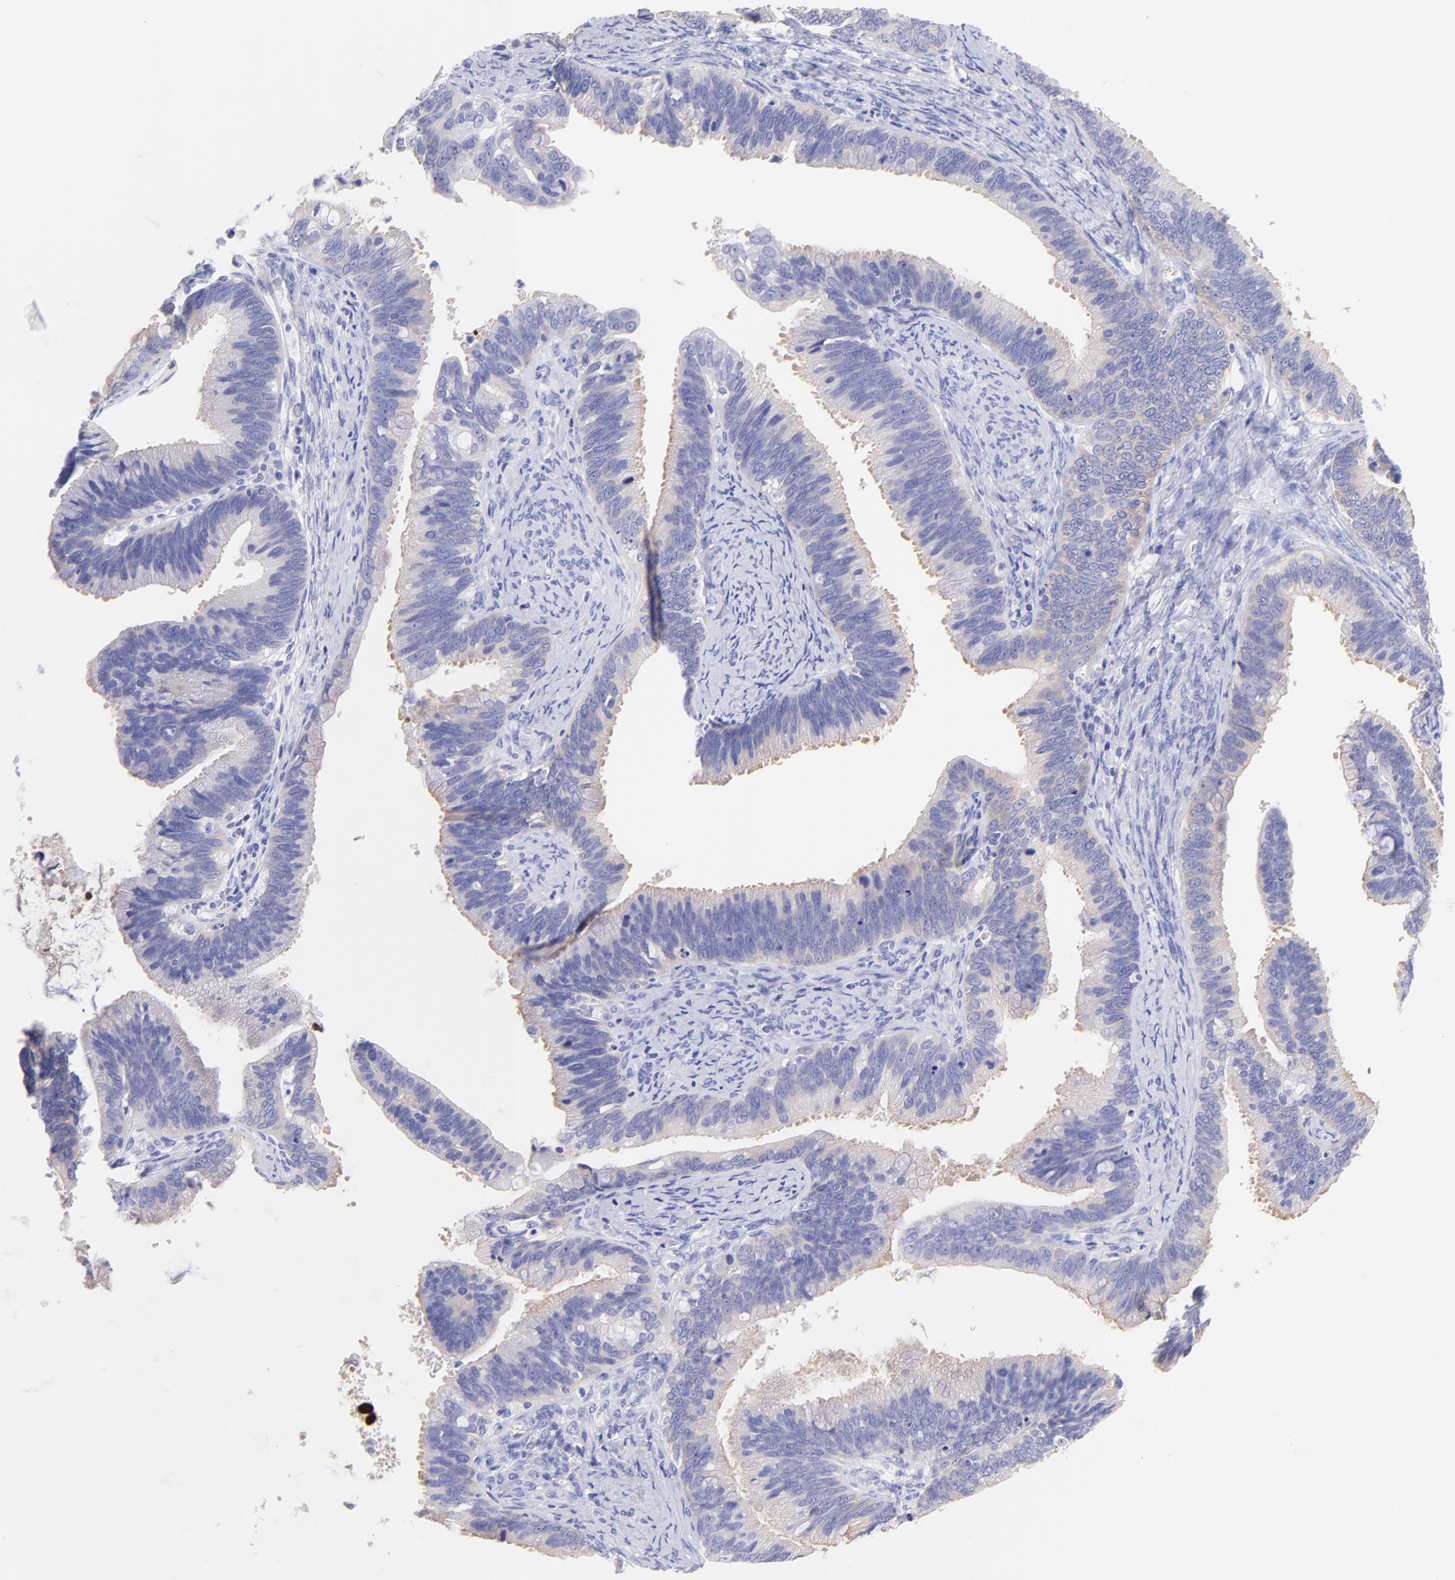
{"staining": {"intensity": "weak", "quantity": "<25%", "location": "cytoplasmic/membranous"}, "tissue": "cervical cancer", "cell_type": "Tumor cells", "image_type": "cancer", "snomed": [{"axis": "morphology", "description": "Adenocarcinoma, NOS"}, {"axis": "topography", "description": "Cervix"}], "caption": "An immunohistochemistry image of cervical cancer (adenocarcinoma) is shown. There is no staining in tumor cells of cervical cancer (adenocarcinoma).", "gene": "FRMPD3", "patient": {"sex": "female", "age": 47}}